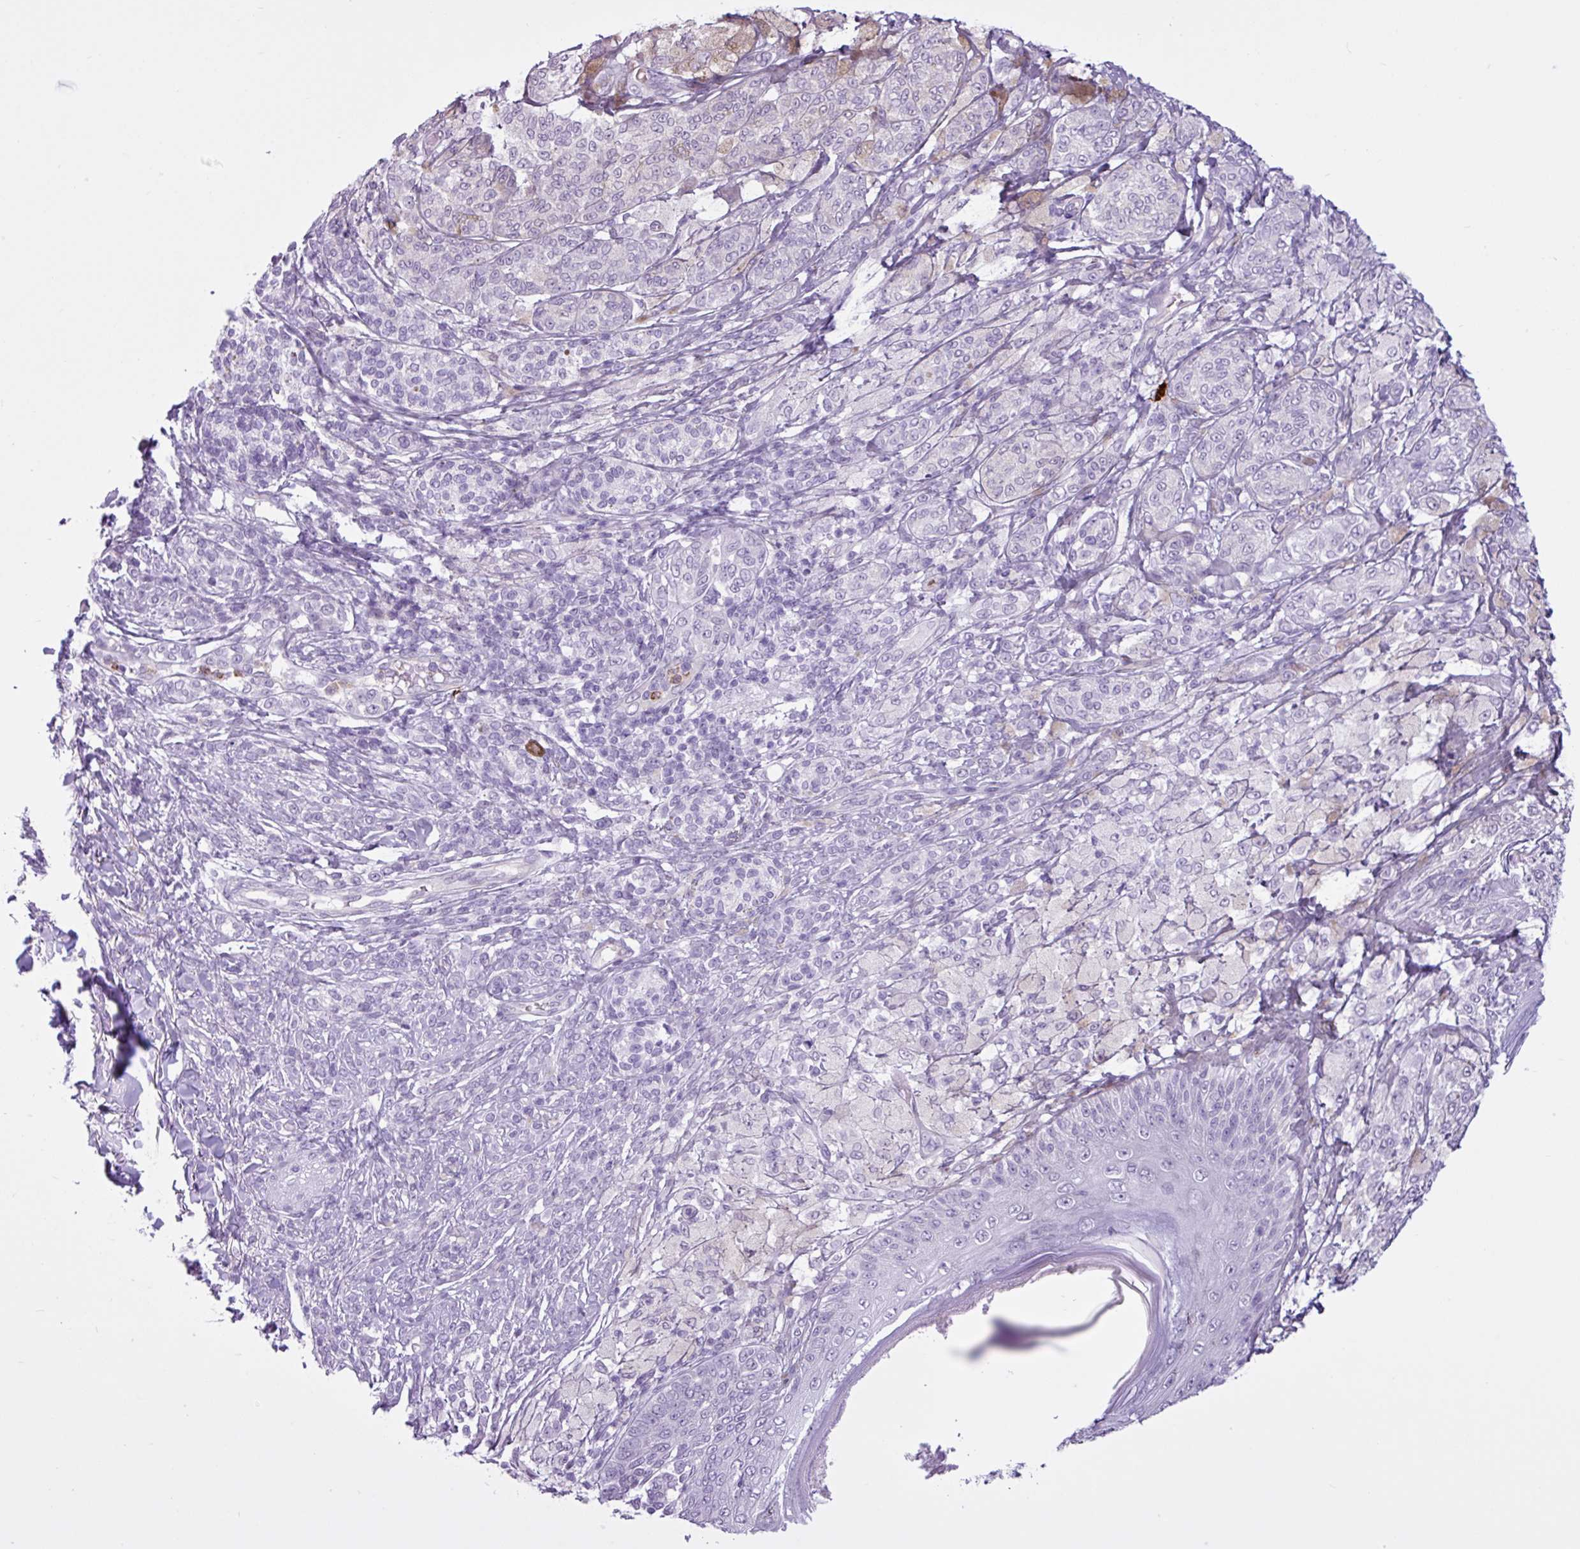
{"staining": {"intensity": "negative", "quantity": "none", "location": "none"}, "tissue": "melanoma", "cell_type": "Tumor cells", "image_type": "cancer", "snomed": [{"axis": "morphology", "description": "Malignant melanoma, NOS"}, {"axis": "topography", "description": "Skin"}], "caption": "Immunohistochemistry (IHC) photomicrograph of neoplastic tissue: melanoma stained with DAB reveals no significant protein staining in tumor cells.", "gene": "TMEM178A", "patient": {"sex": "male", "age": 42}}